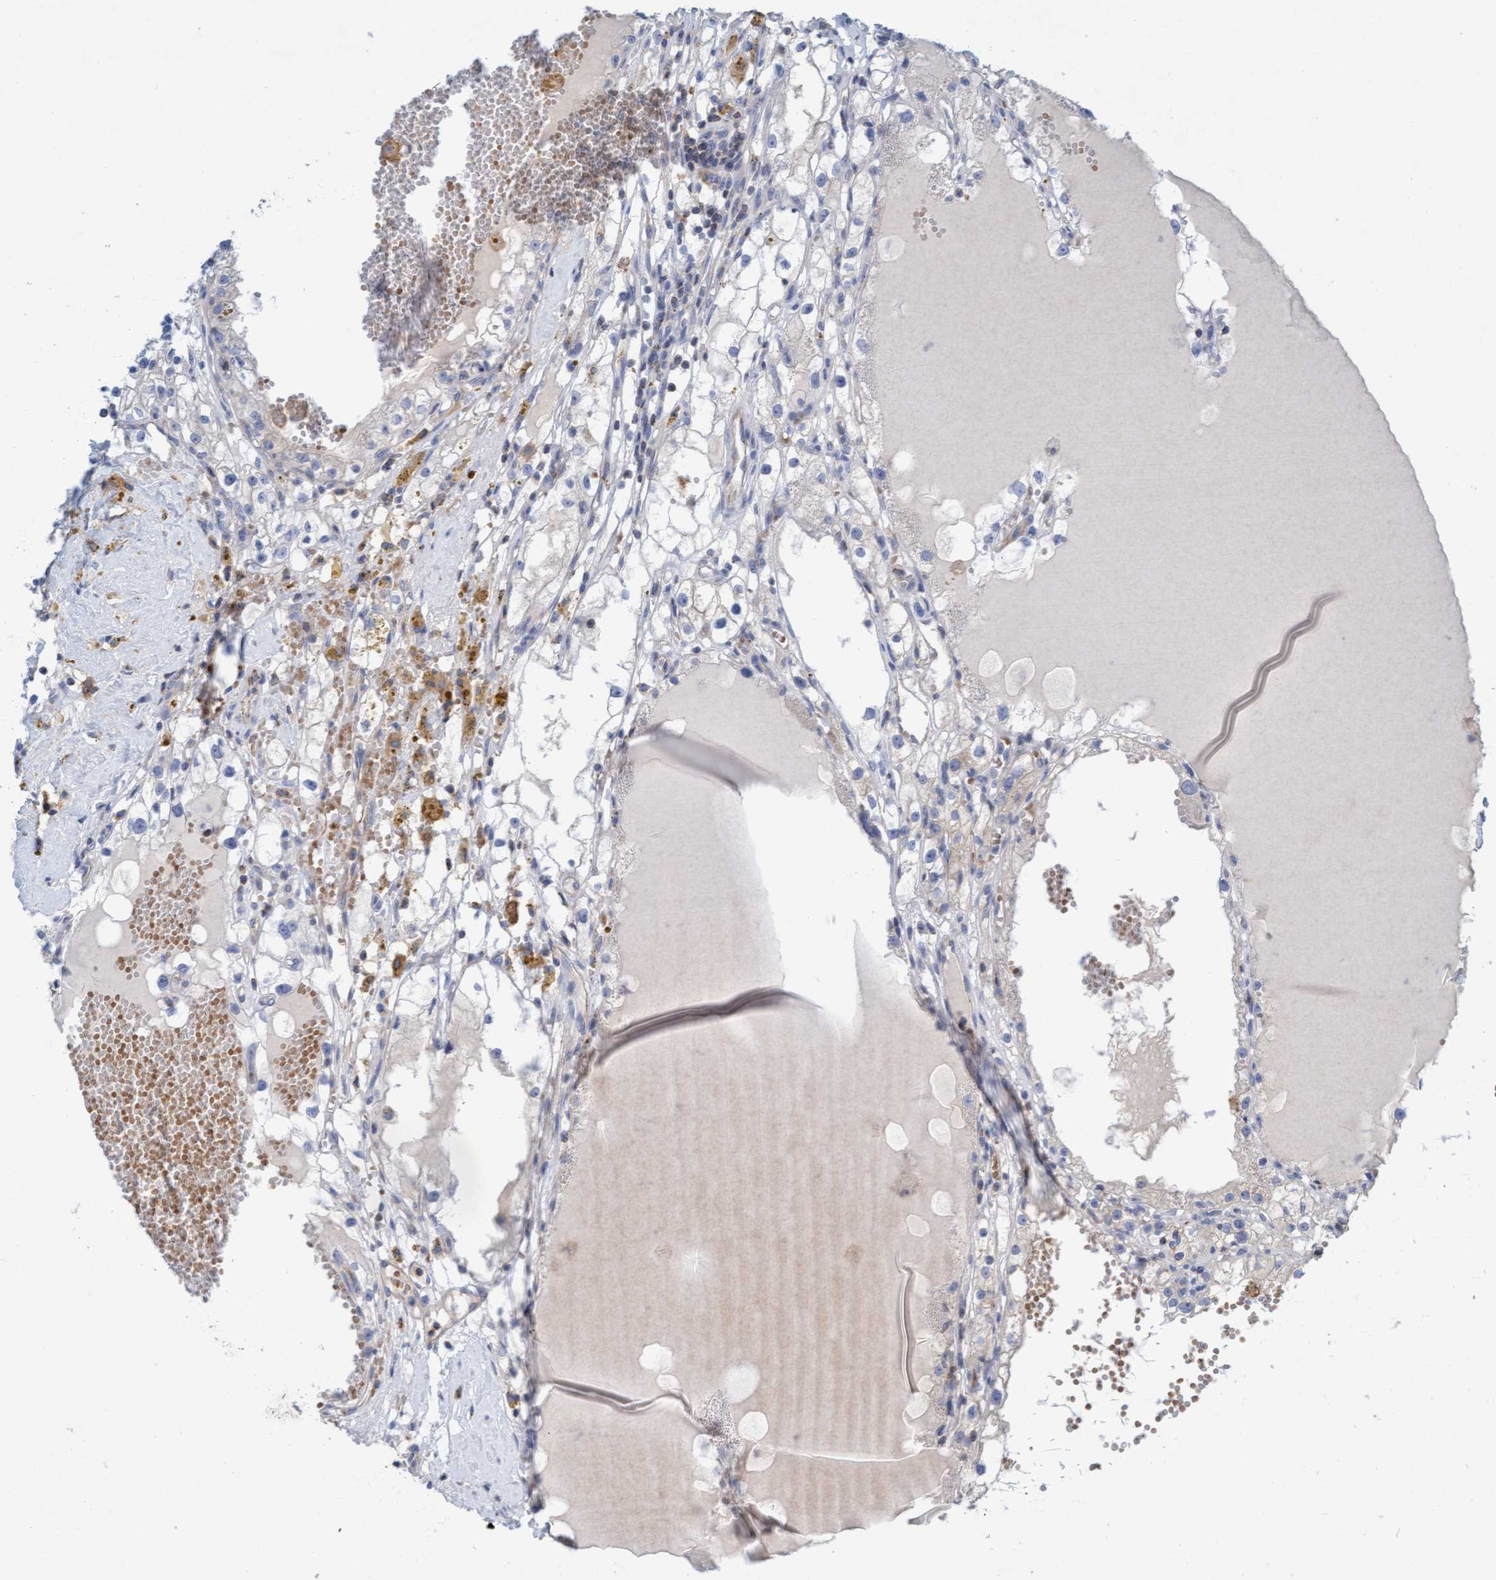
{"staining": {"intensity": "negative", "quantity": "none", "location": "none"}, "tissue": "renal cancer", "cell_type": "Tumor cells", "image_type": "cancer", "snomed": [{"axis": "morphology", "description": "Adenocarcinoma, NOS"}, {"axis": "topography", "description": "Kidney"}], "caption": "Tumor cells show no significant expression in renal adenocarcinoma. Nuclei are stained in blue.", "gene": "SIGIRR", "patient": {"sex": "male", "age": 56}}